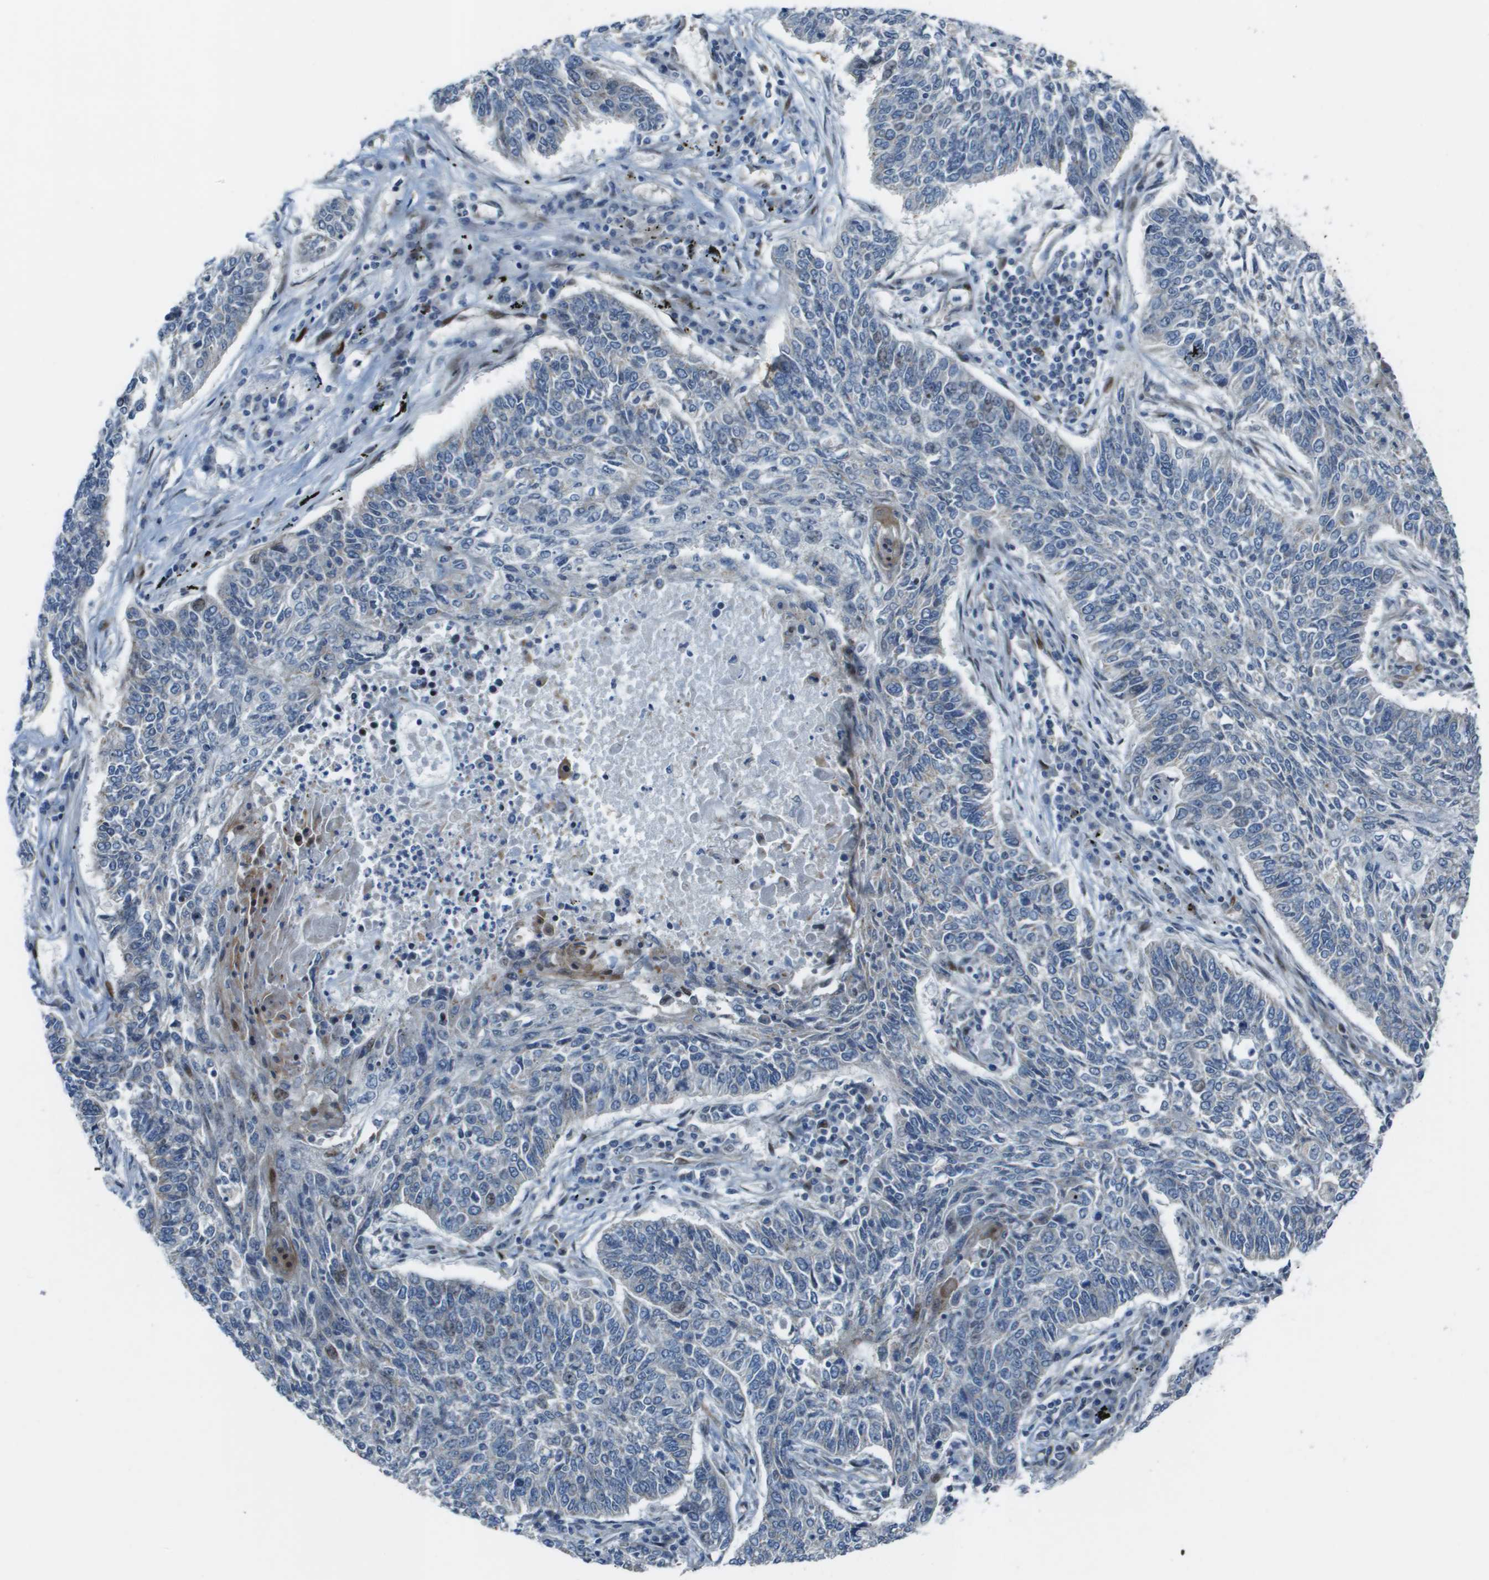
{"staining": {"intensity": "negative", "quantity": "none", "location": "none"}, "tissue": "lung cancer", "cell_type": "Tumor cells", "image_type": "cancer", "snomed": [{"axis": "morphology", "description": "Normal tissue, NOS"}, {"axis": "morphology", "description": "Squamous cell carcinoma, NOS"}, {"axis": "topography", "description": "Cartilage tissue"}, {"axis": "topography", "description": "Bronchus"}, {"axis": "topography", "description": "Lung"}], "caption": "Immunohistochemistry (IHC) histopathology image of neoplastic tissue: lung cancer stained with DAB shows no significant protein expression in tumor cells. The staining is performed using DAB (3,3'-diaminobenzidine) brown chromogen with nuclei counter-stained in using hematoxylin.", "gene": "MGAT3", "patient": {"sex": "female", "age": 49}}